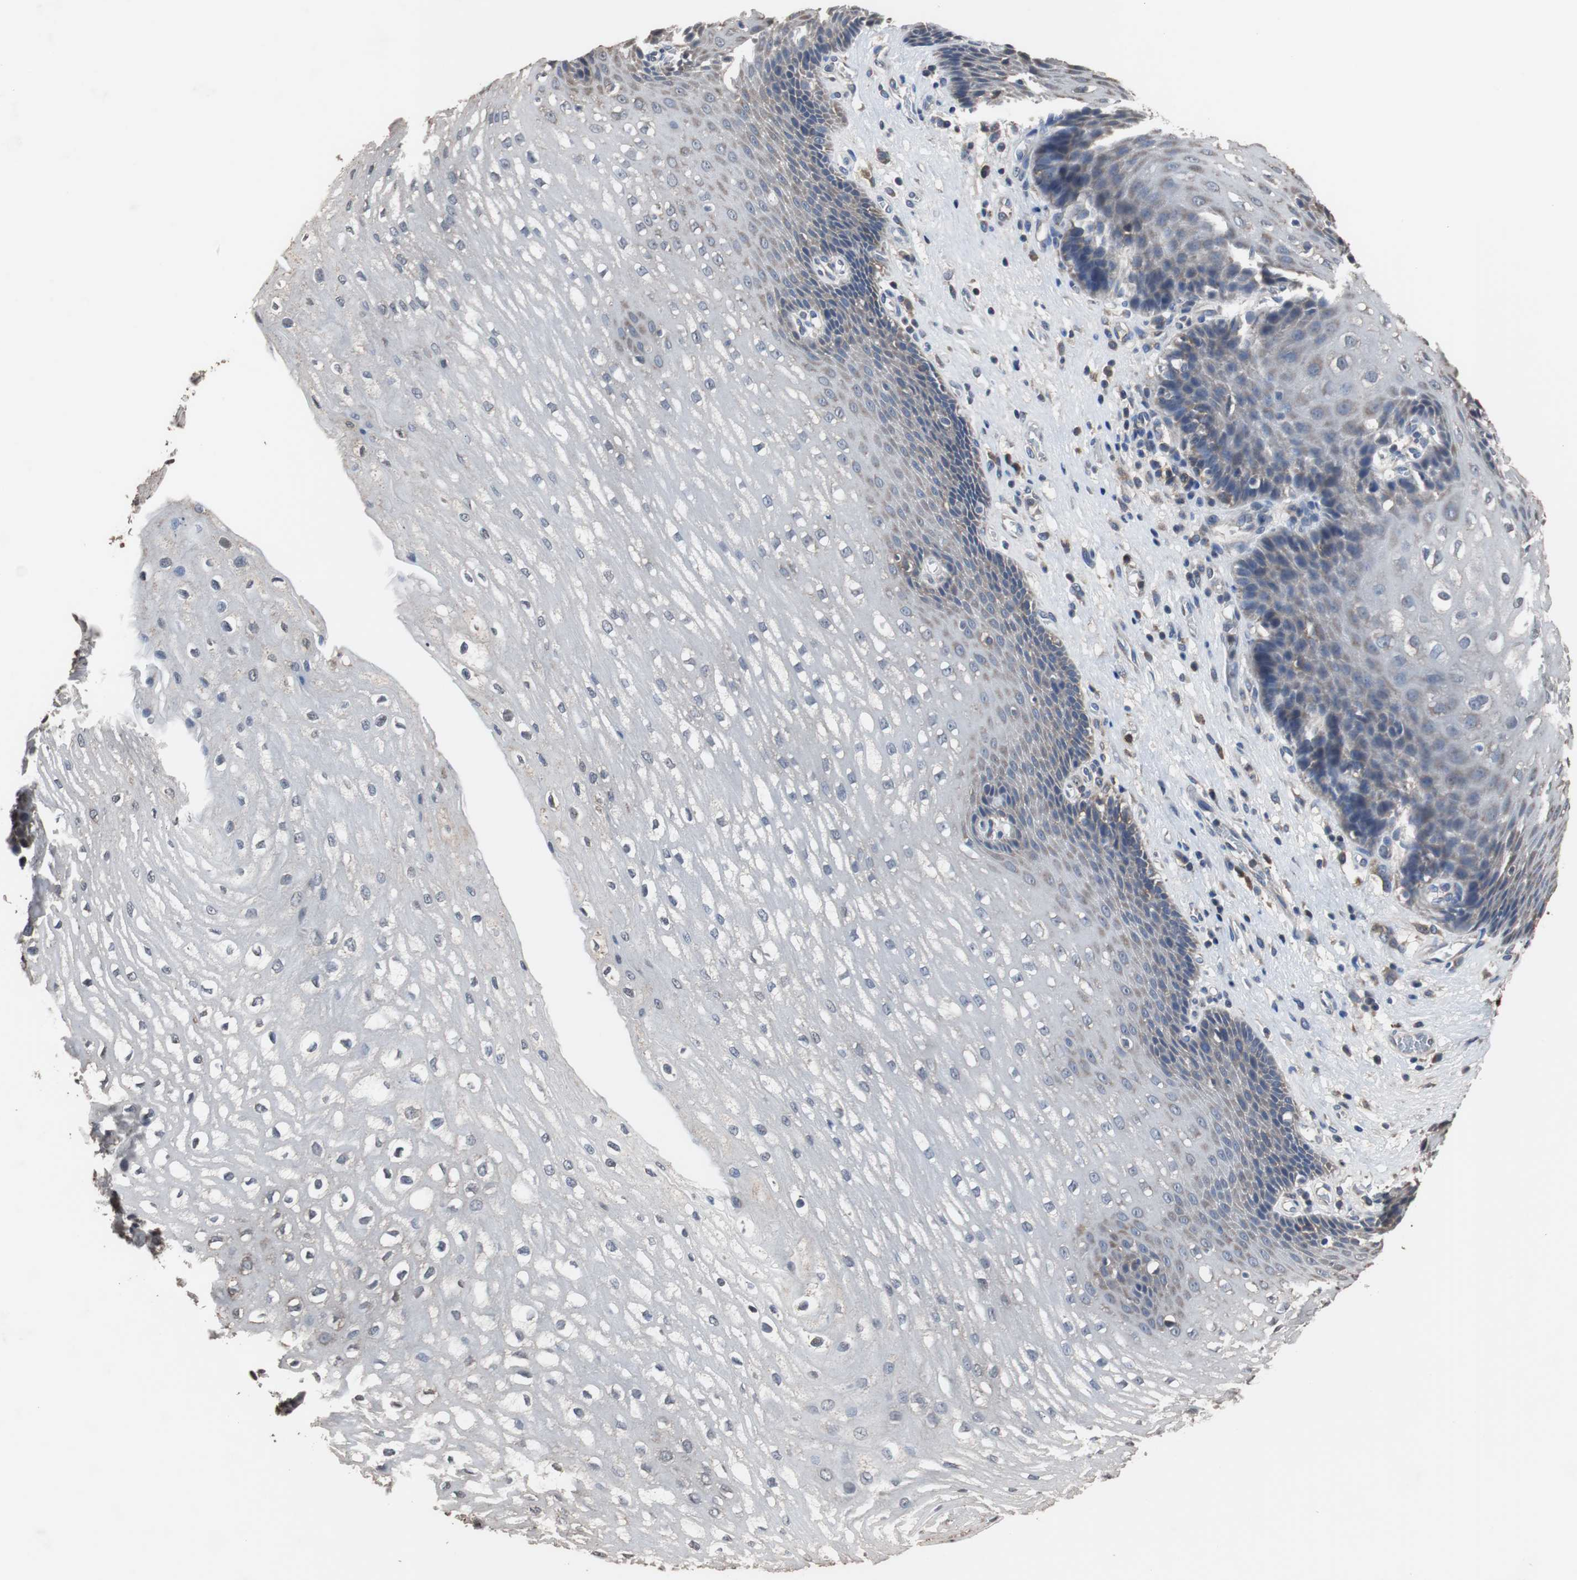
{"staining": {"intensity": "negative", "quantity": "none", "location": "none"}, "tissue": "esophagus", "cell_type": "Squamous epithelial cells", "image_type": "normal", "snomed": [{"axis": "morphology", "description": "Normal tissue, NOS"}, {"axis": "topography", "description": "Esophagus"}], "caption": "Squamous epithelial cells are negative for brown protein staining in benign esophagus.", "gene": "SCIMP", "patient": {"sex": "male", "age": 48}}